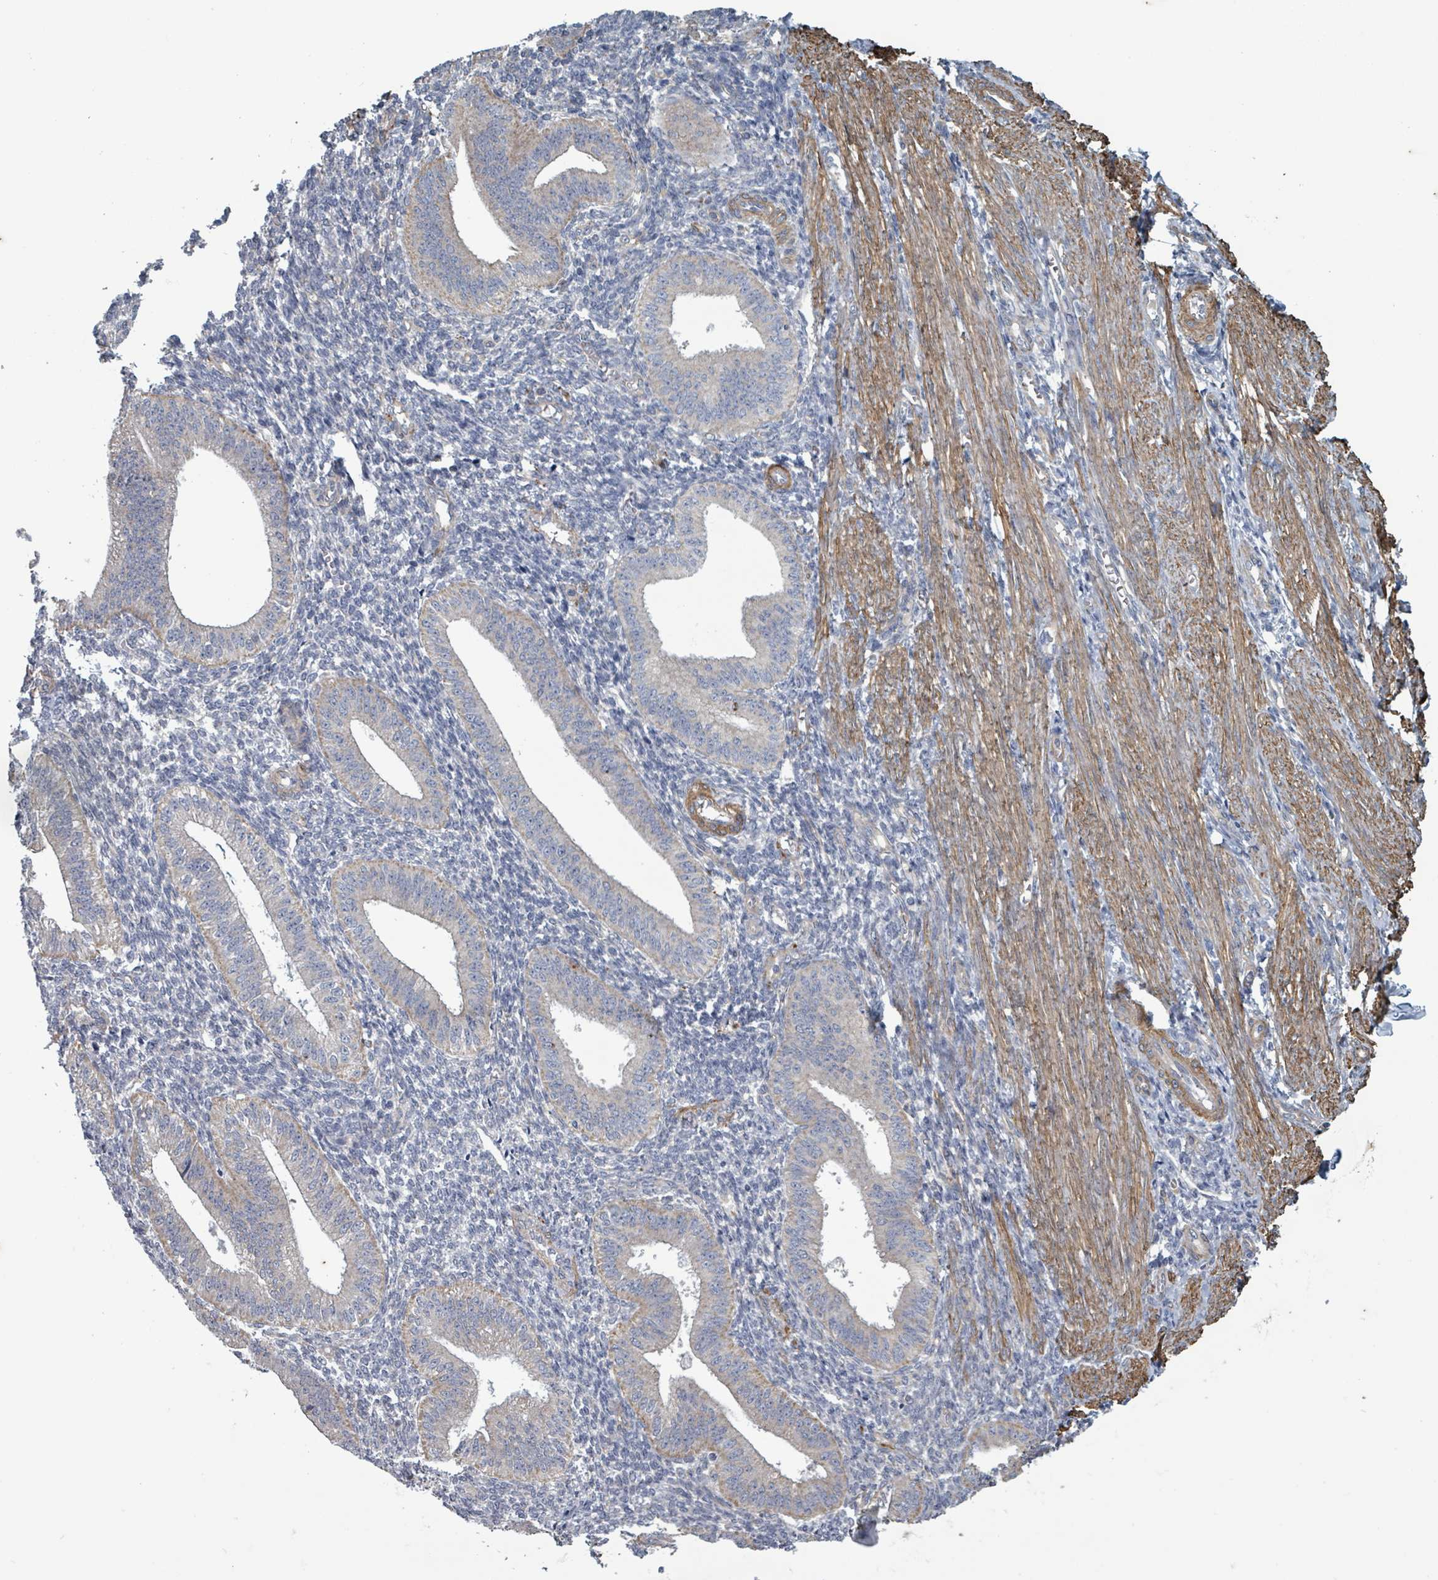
{"staining": {"intensity": "negative", "quantity": "none", "location": "none"}, "tissue": "endometrium", "cell_type": "Cells in endometrial stroma", "image_type": "normal", "snomed": [{"axis": "morphology", "description": "Normal tissue, NOS"}, {"axis": "topography", "description": "Endometrium"}], "caption": "Immunohistochemistry (IHC) of normal human endometrium displays no positivity in cells in endometrial stroma.", "gene": "ADCK1", "patient": {"sex": "female", "age": 34}}